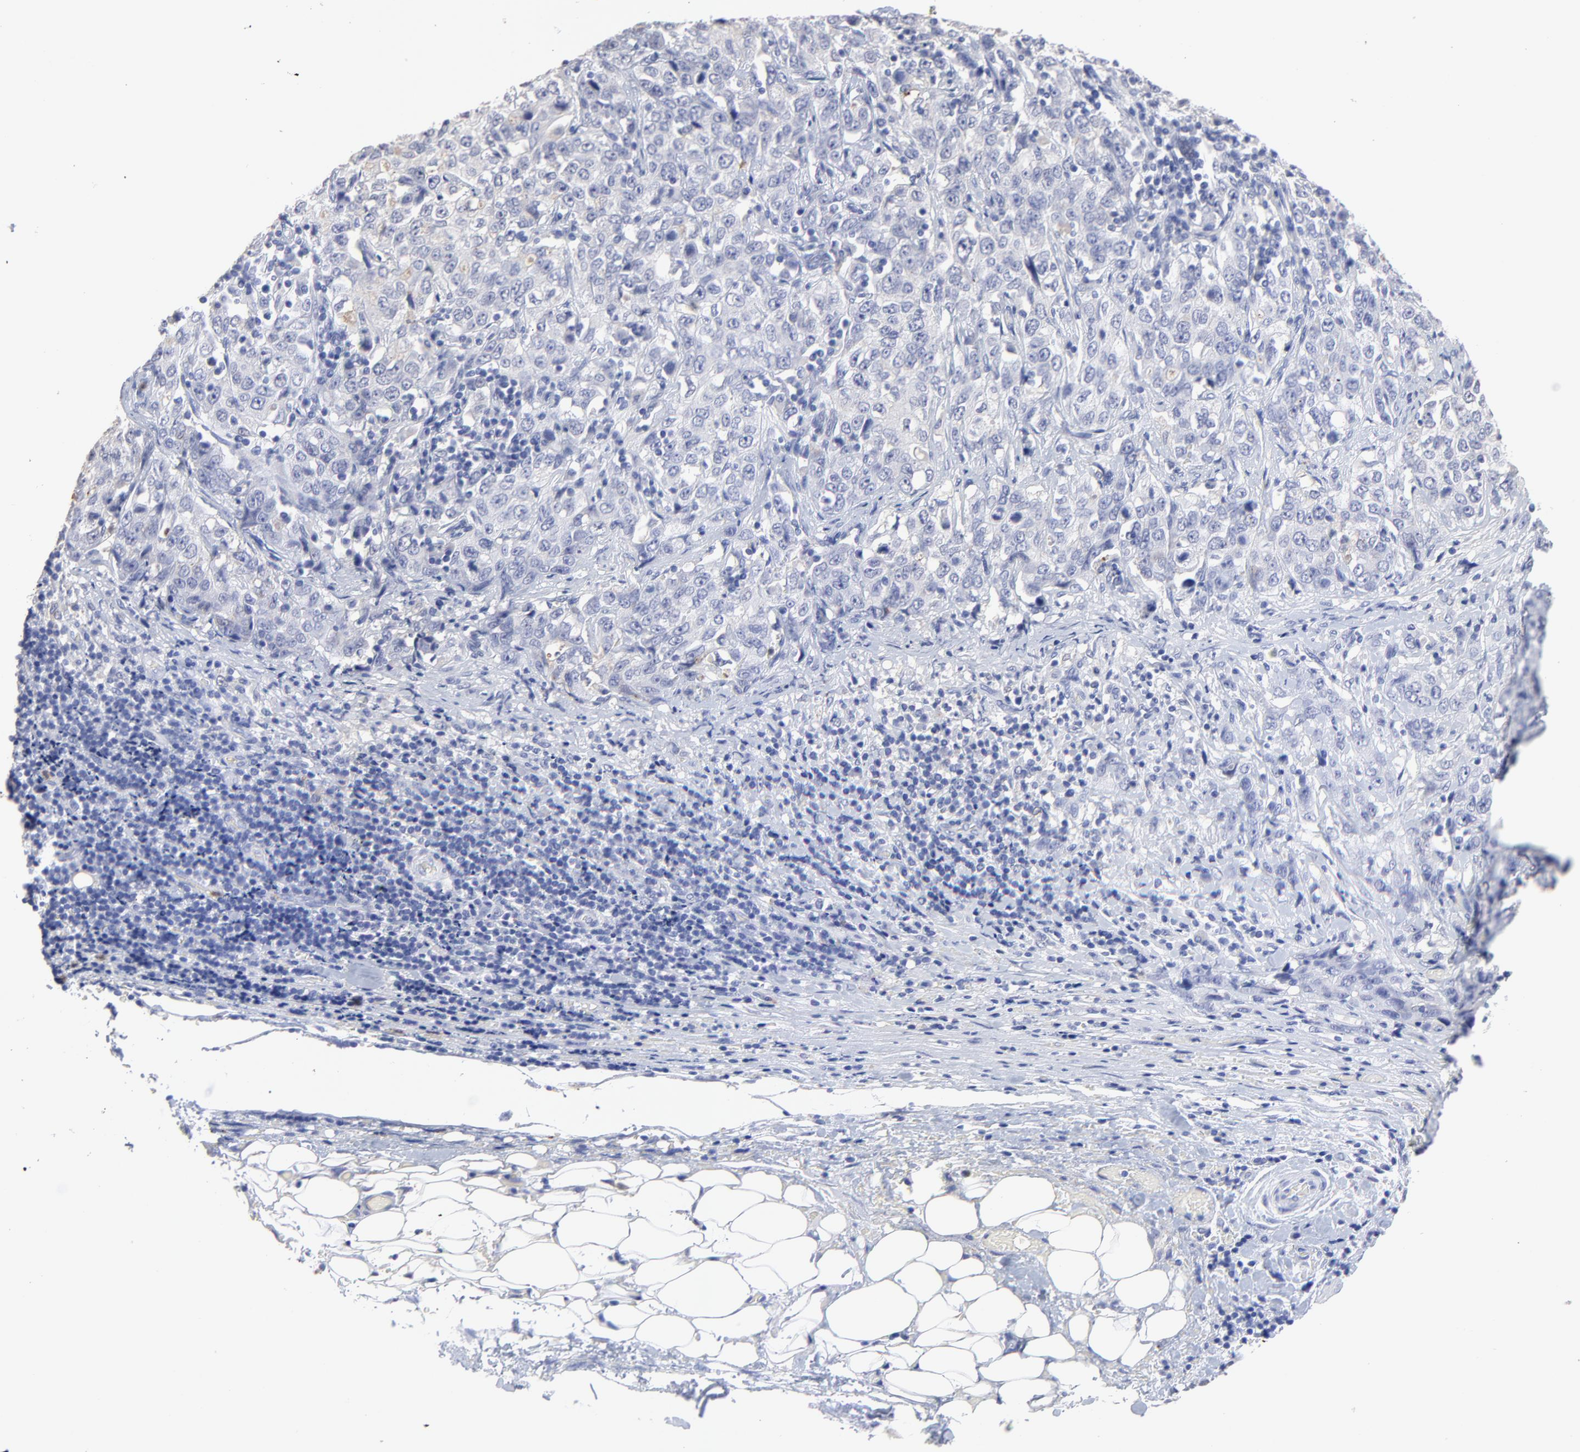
{"staining": {"intensity": "negative", "quantity": "none", "location": "none"}, "tissue": "stomach cancer", "cell_type": "Tumor cells", "image_type": "cancer", "snomed": [{"axis": "morphology", "description": "Adenocarcinoma, NOS"}, {"axis": "topography", "description": "Stomach"}], "caption": "DAB immunohistochemical staining of stomach adenocarcinoma shows no significant expression in tumor cells.", "gene": "SMARCA1", "patient": {"sex": "male", "age": 48}}